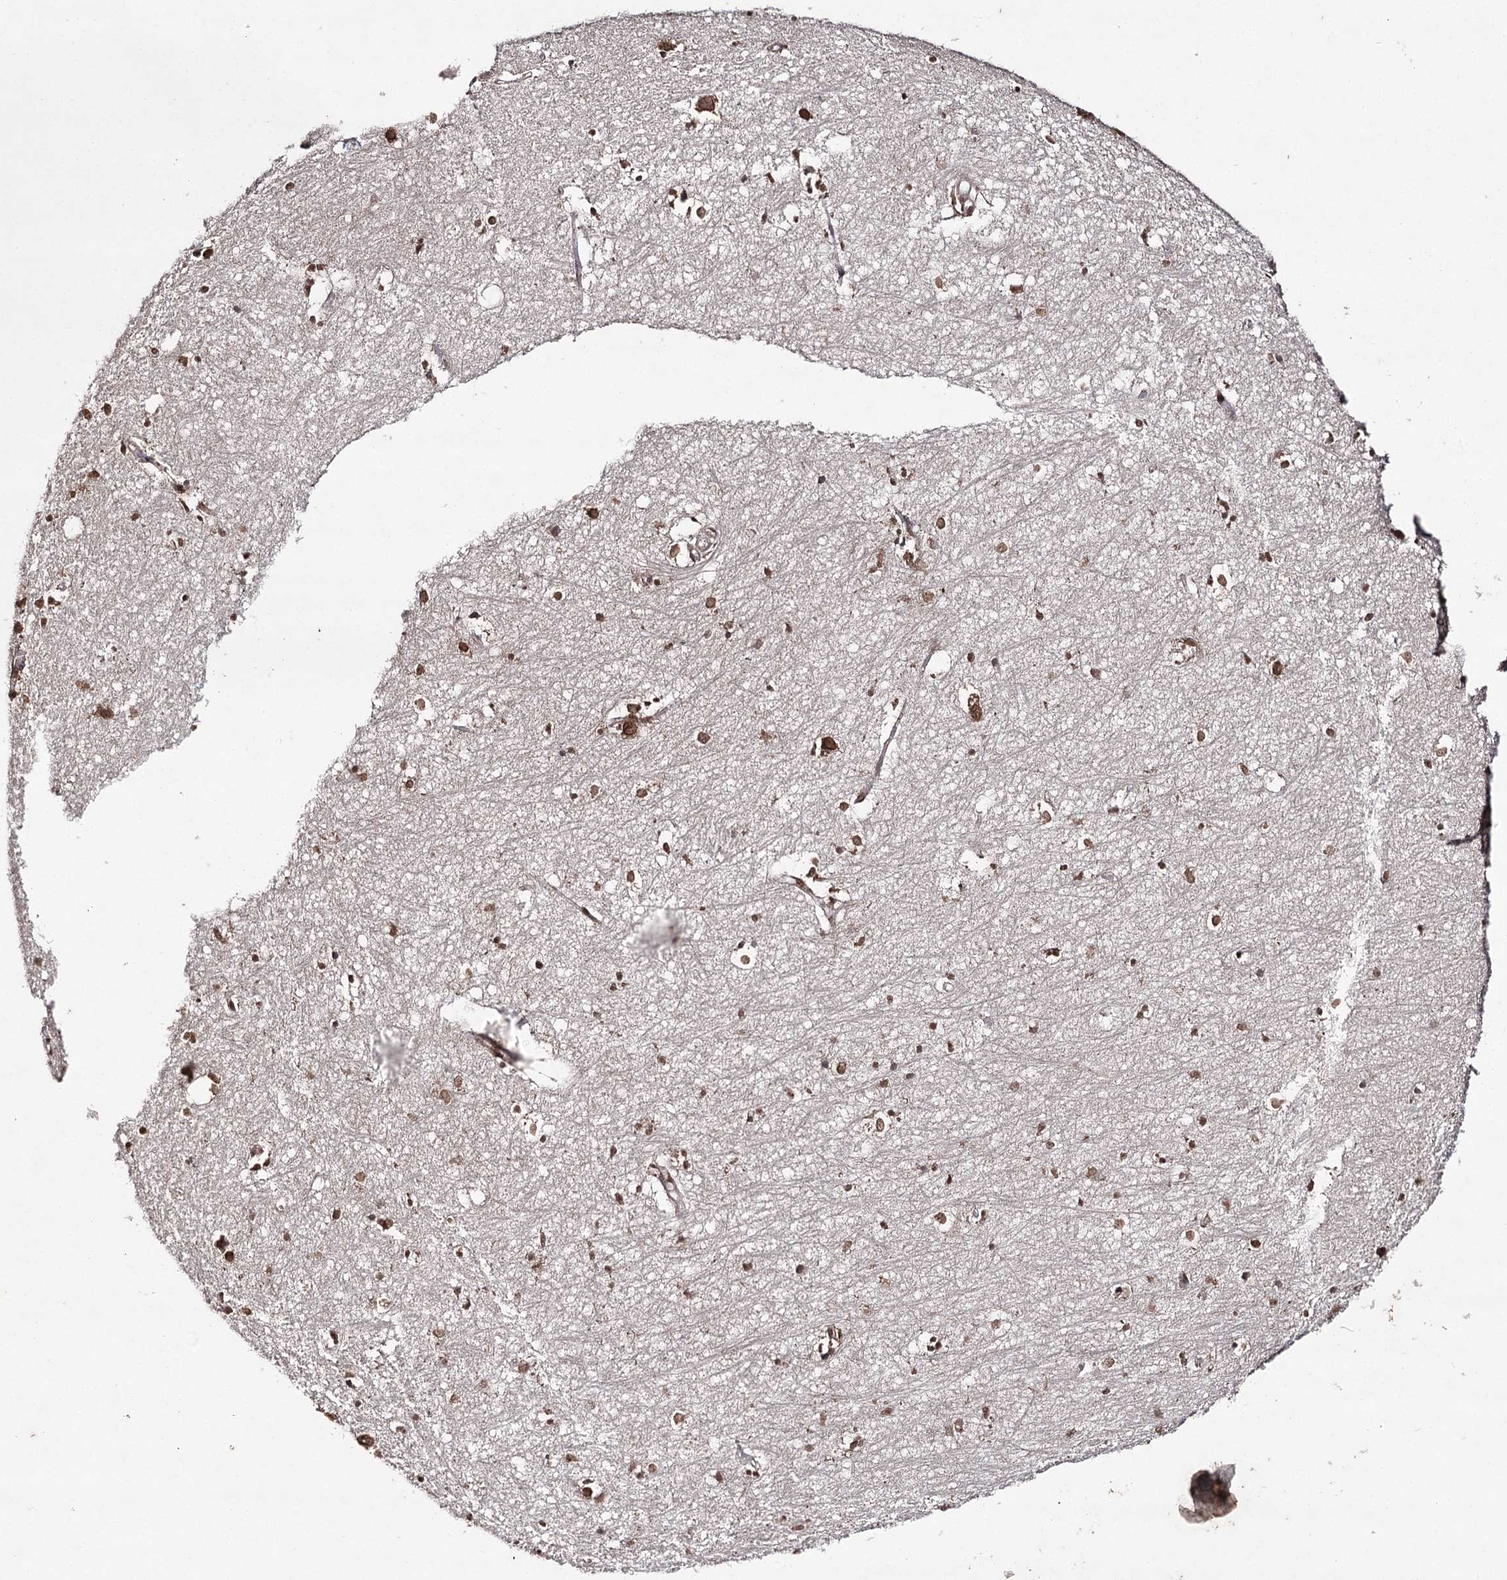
{"staining": {"intensity": "moderate", "quantity": ">75%", "location": "nuclear"}, "tissue": "hippocampus", "cell_type": "Glial cells", "image_type": "normal", "snomed": [{"axis": "morphology", "description": "Normal tissue, NOS"}, {"axis": "topography", "description": "Hippocampus"}], "caption": "An immunohistochemistry (IHC) image of normal tissue is shown. Protein staining in brown highlights moderate nuclear positivity in hippocampus within glial cells.", "gene": "ATG14", "patient": {"sex": "female", "age": 64}}